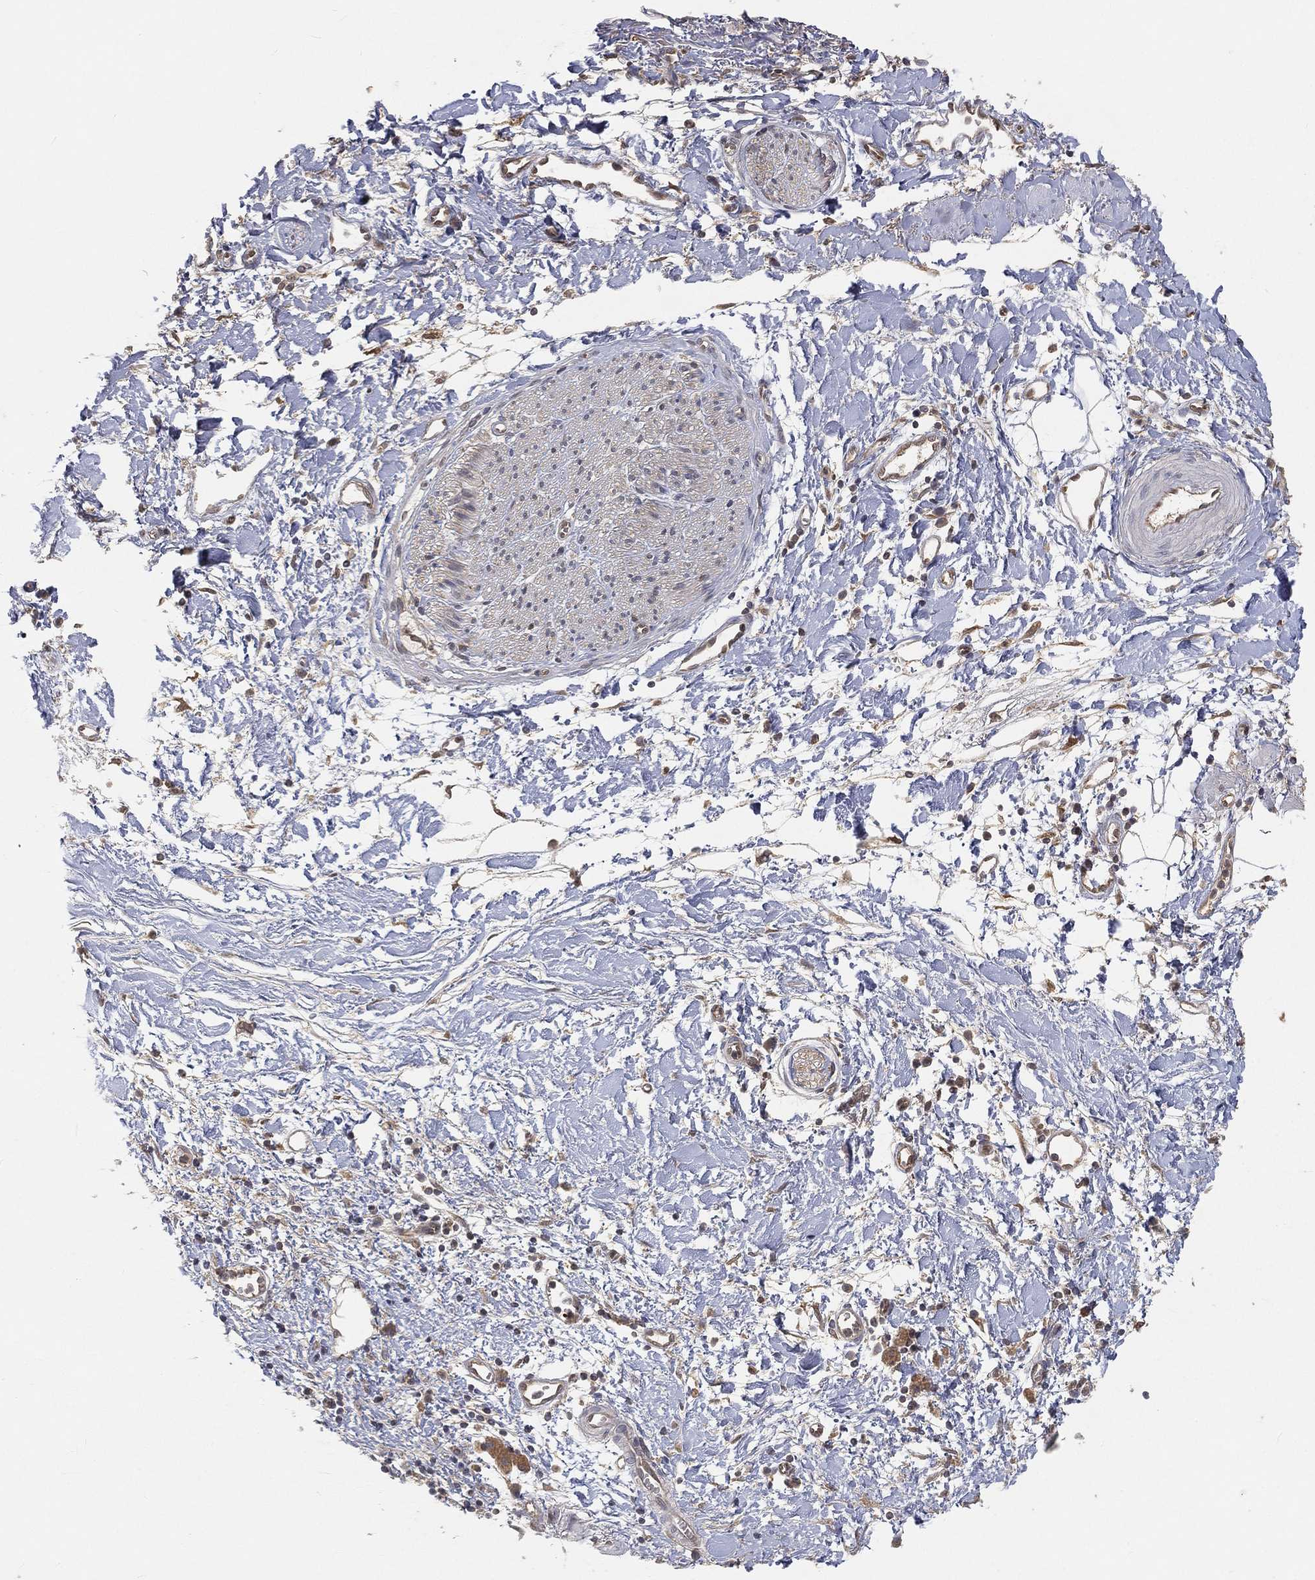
{"staining": {"intensity": "negative", "quantity": "none", "location": "none"}, "tissue": "soft tissue", "cell_type": "Fibroblasts", "image_type": "normal", "snomed": [{"axis": "morphology", "description": "Normal tissue, NOS"}, {"axis": "morphology", "description": "Adenocarcinoma, NOS"}, {"axis": "topography", "description": "Pancreas"}, {"axis": "topography", "description": "Peripheral nerve tissue"}], "caption": "IHC of benign soft tissue demonstrates no expression in fibroblasts. Brightfield microscopy of IHC stained with DAB (3,3'-diaminobenzidine) (brown) and hematoxylin (blue), captured at high magnification.", "gene": "MAPK1", "patient": {"sex": "male", "age": 61}}